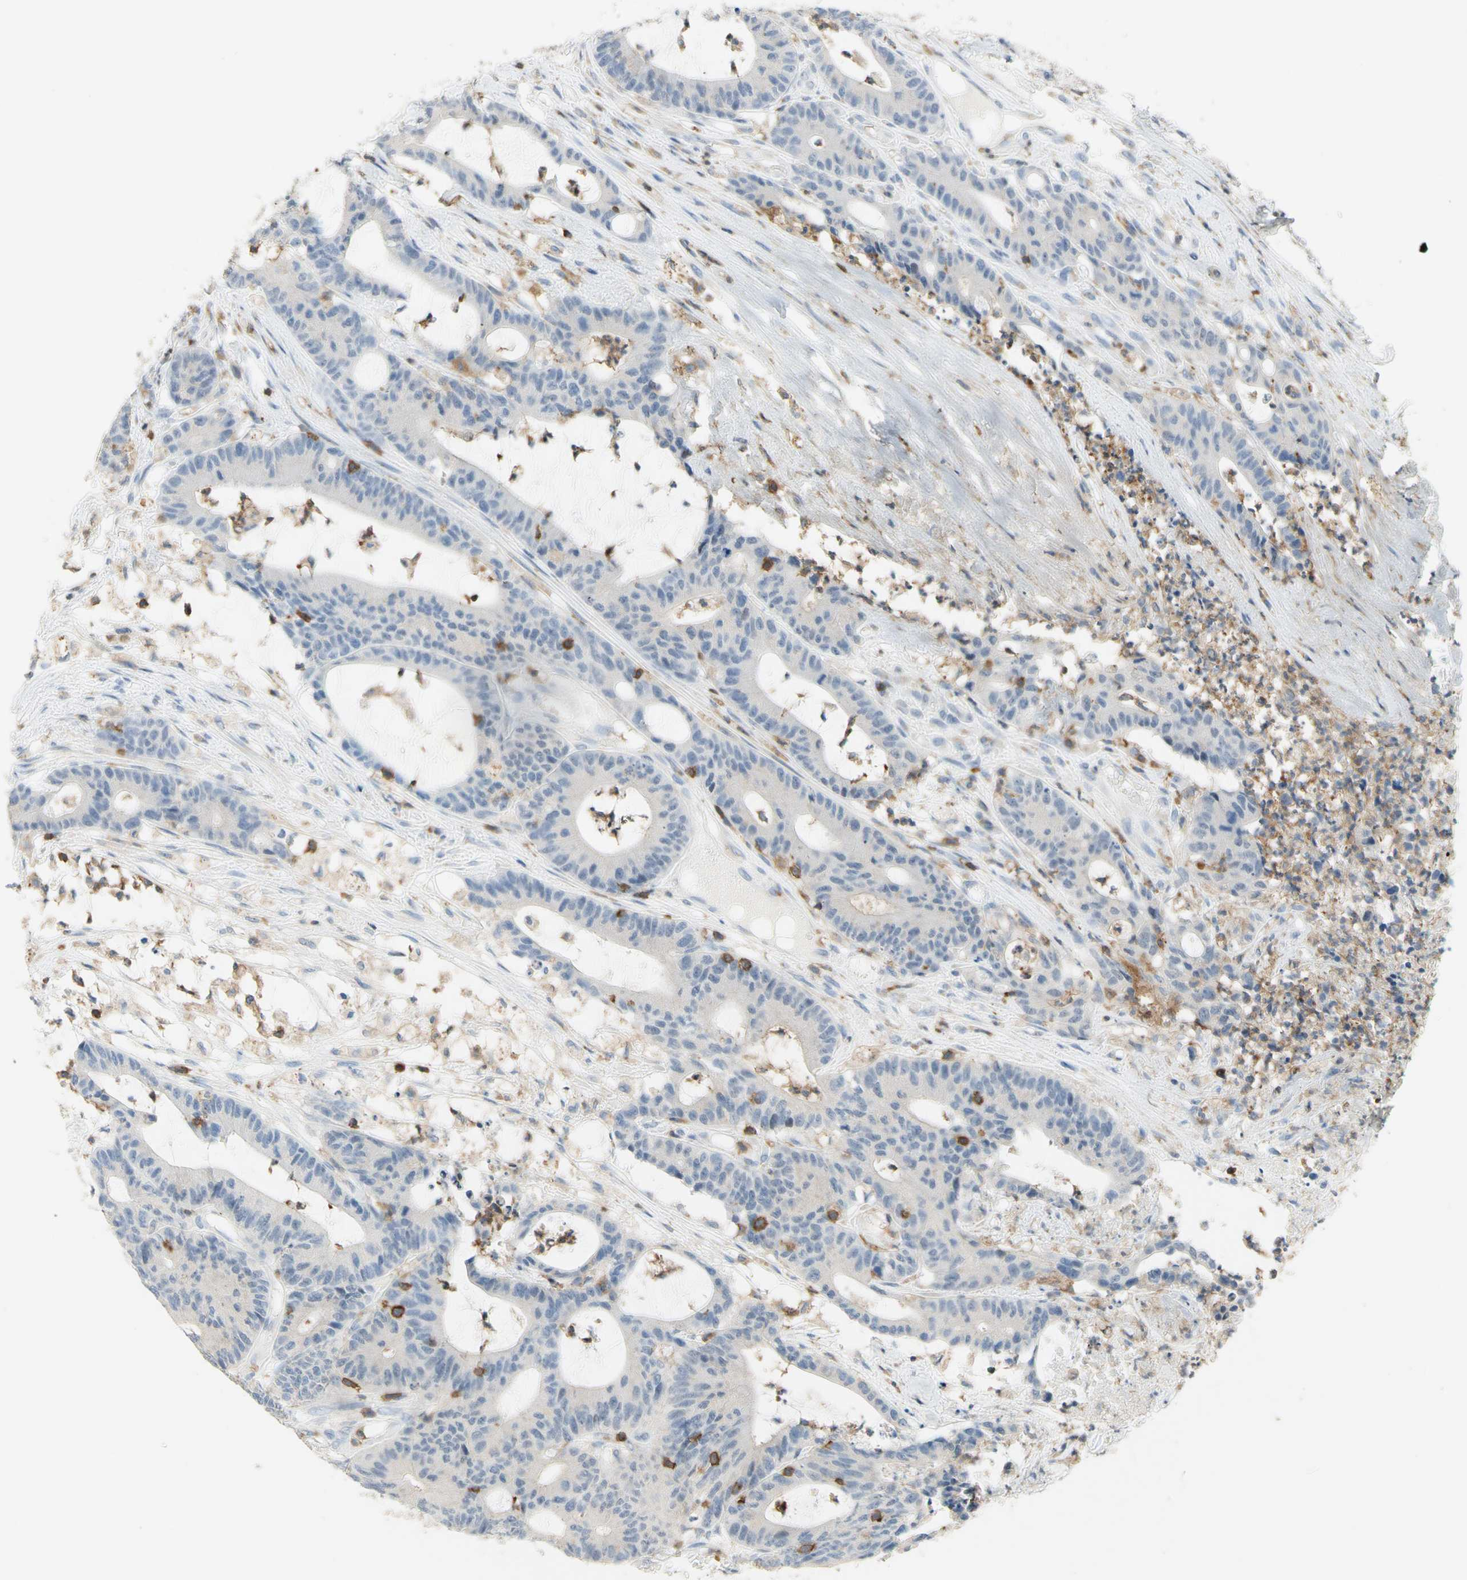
{"staining": {"intensity": "negative", "quantity": "none", "location": "none"}, "tissue": "colorectal cancer", "cell_type": "Tumor cells", "image_type": "cancer", "snomed": [{"axis": "morphology", "description": "Adenocarcinoma, NOS"}, {"axis": "topography", "description": "Colon"}], "caption": "A histopathology image of human adenocarcinoma (colorectal) is negative for staining in tumor cells. (Brightfield microscopy of DAB (3,3'-diaminobenzidine) immunohistochemistry (IHC) at high magnification).", "gene": "SPINK6", "patient": {"sex": "female", "age": 84}}